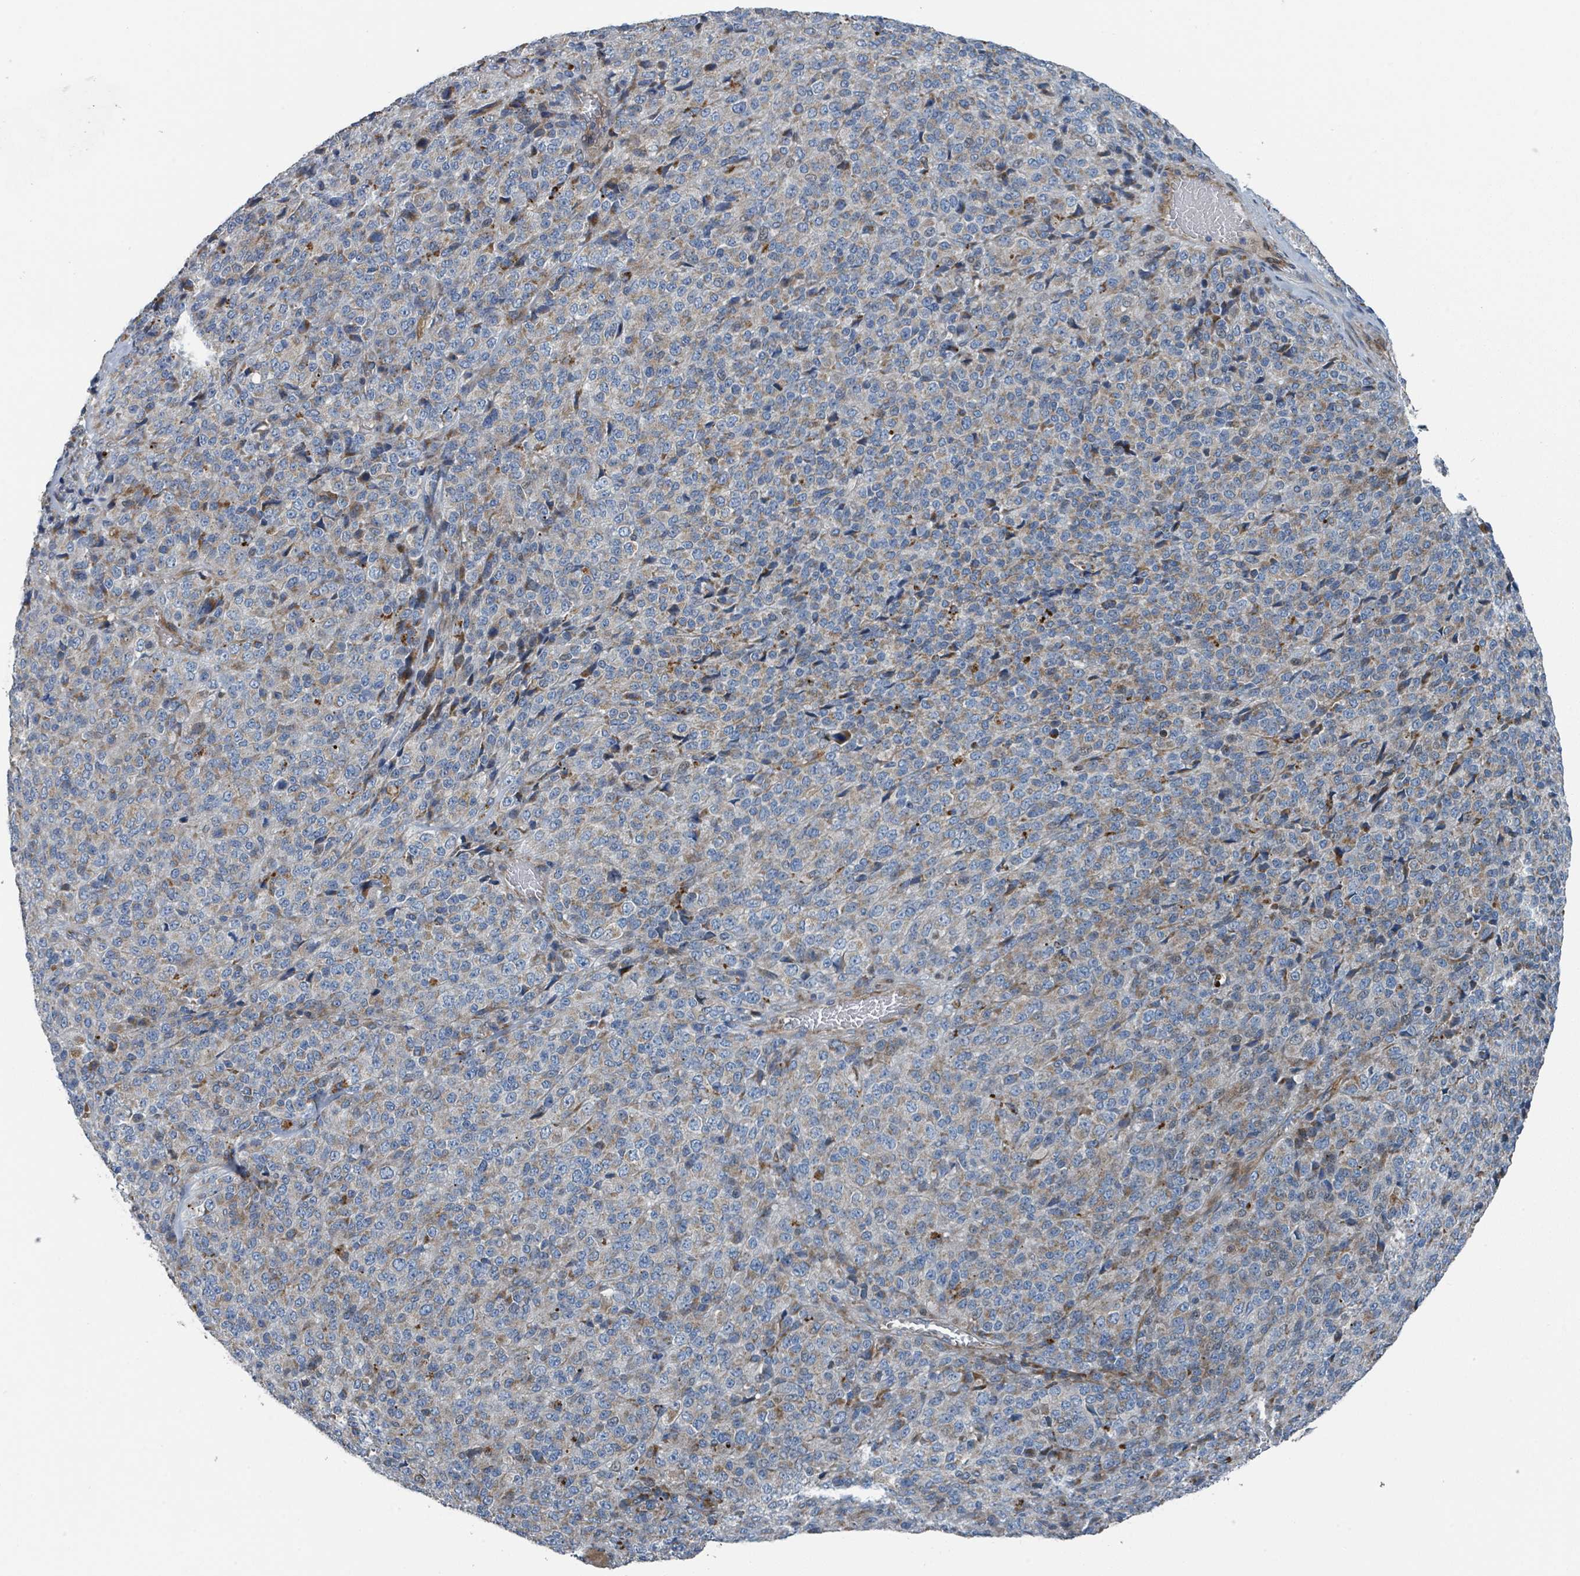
{"staining": {"intensity": "moderate", "quantity": "25%-75%", "location": "cytoplasmic/membranous"}, "tissue": "melanoma", "cell_type": "Tumor cells", "image_type": "cancer", "snomed": [{"axis": "morphology", "description": "Malignant melanoma, Metastatic site"}, {"axis": "topography", "description": "Brain"}], "caption": "Immunohistochemical staining of malignant melanoma (metastatic site) shows medium levels of moderate cytoplasmic/membranous positivity in approximately 25%-75% of tumor cells.", "gene": "DIPK2A", "patient": {"sex": "female", "age": 56}}